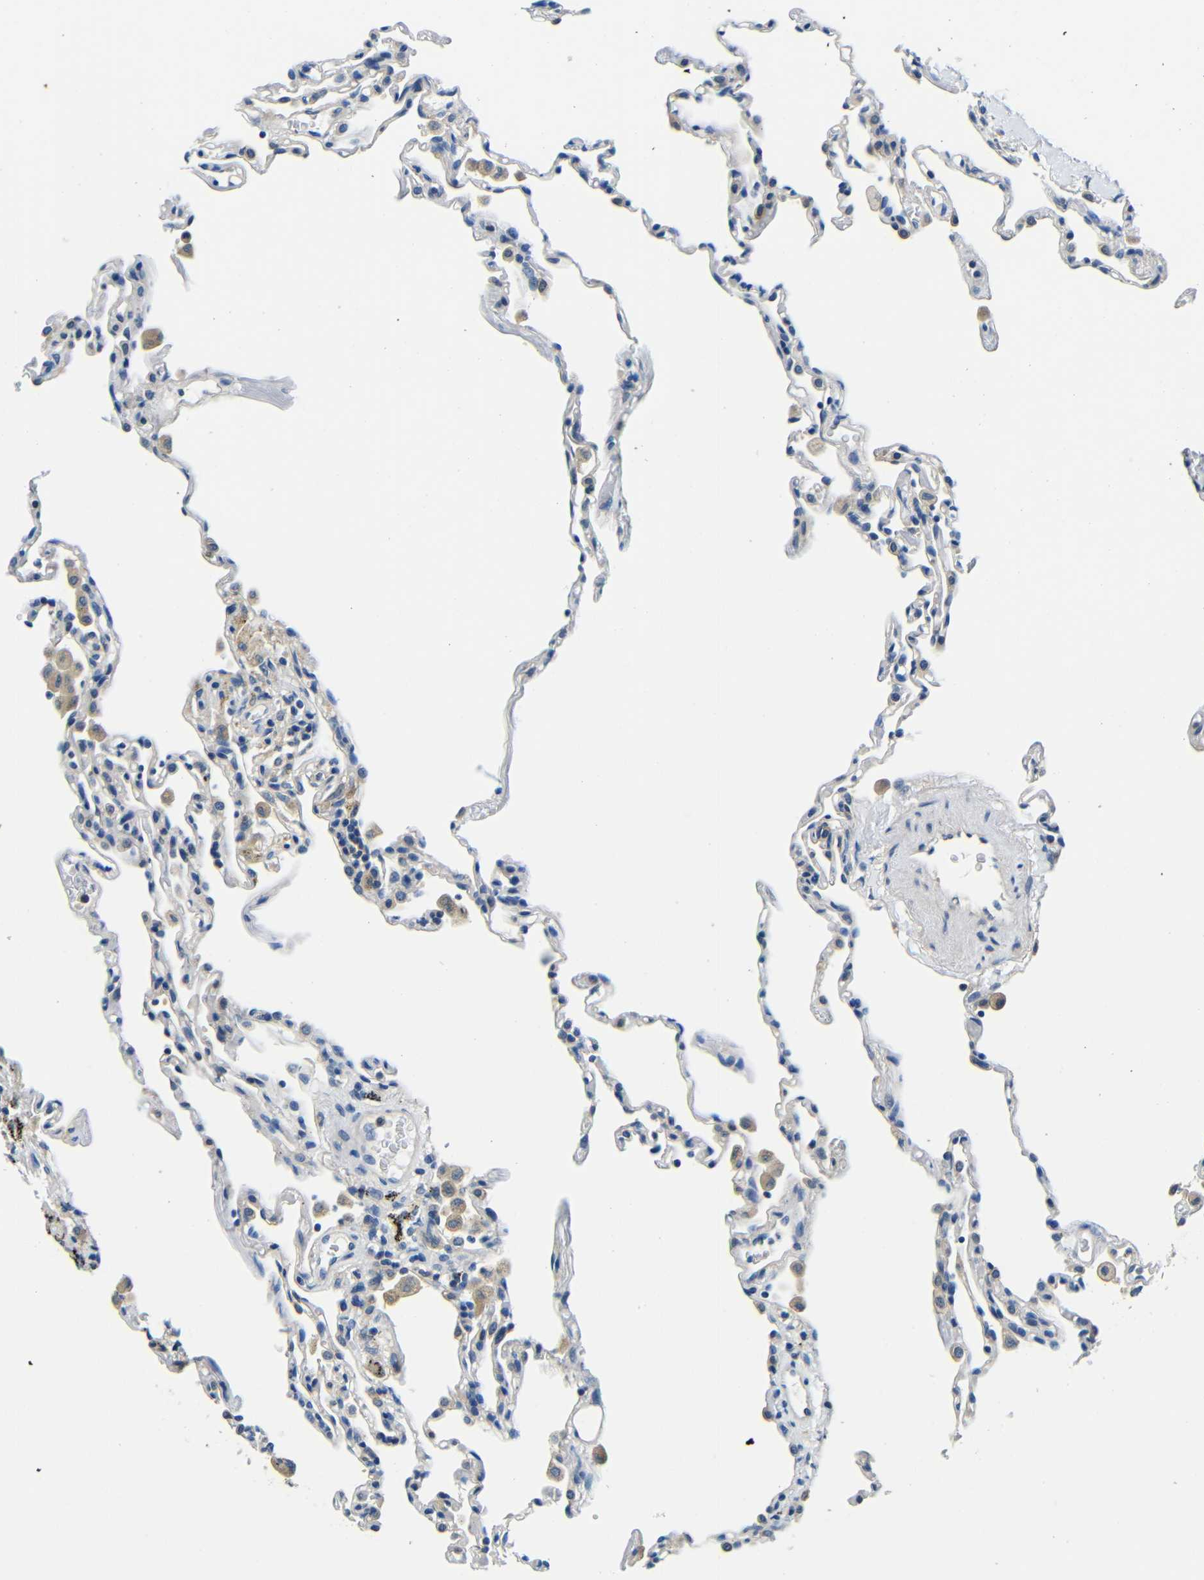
{"staining": {"intensity": "weak", "quantity": "<25%", "location": "cytoplasmic/membranous"}, "tissue": "lung", "cell_type": "Alveolar cells", "image_type": "normal", "snomed": [{"axis": "morphology", "description": "Normal tissue, NOS"}, {"axis": "topography", "description": "Lung"}], "caption": "Human lung stained for a protein using IHC reveals no staining in alveolar cells.", "gene": "ADAP1", "patient": {"sex": "male", "age": 59}}